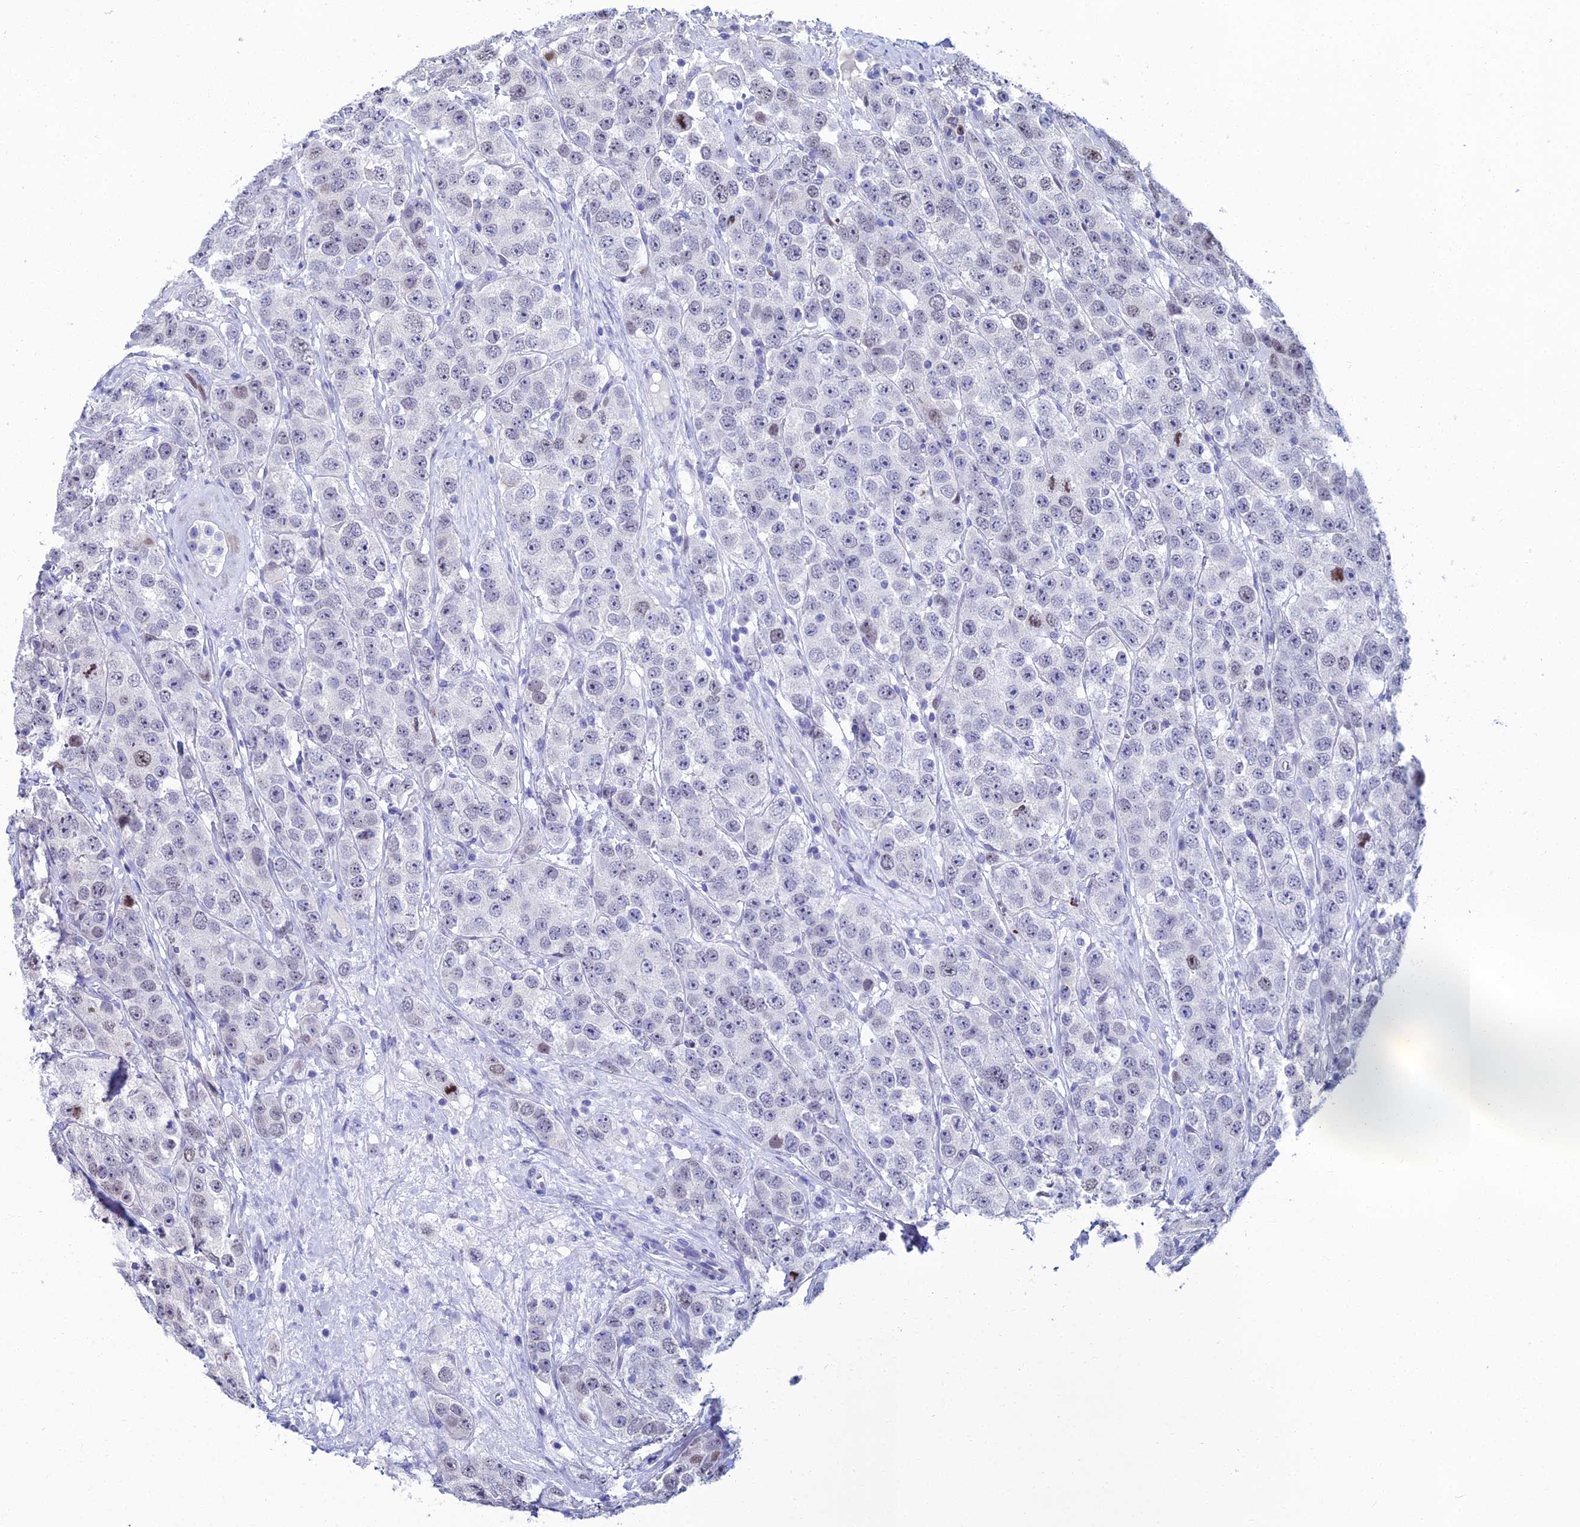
{"staining": {"intensity": "negative", "quantity": "none", "location": "none"}, "tissue": "testis cancer", "cell_type": "Tumor cells", "image_type": "cancer", "snomed": [{"axis": "morphology", "description": "Seminoma, NOS"}, {"axis": "topography", "description": "Testis"}], "caption": "Seminoma (testis) was stained to show a protein in brown. There is no significant staining in tumor cells.", "gene": "TAF9B", "patient": {"sex": "male", "age": 28}}